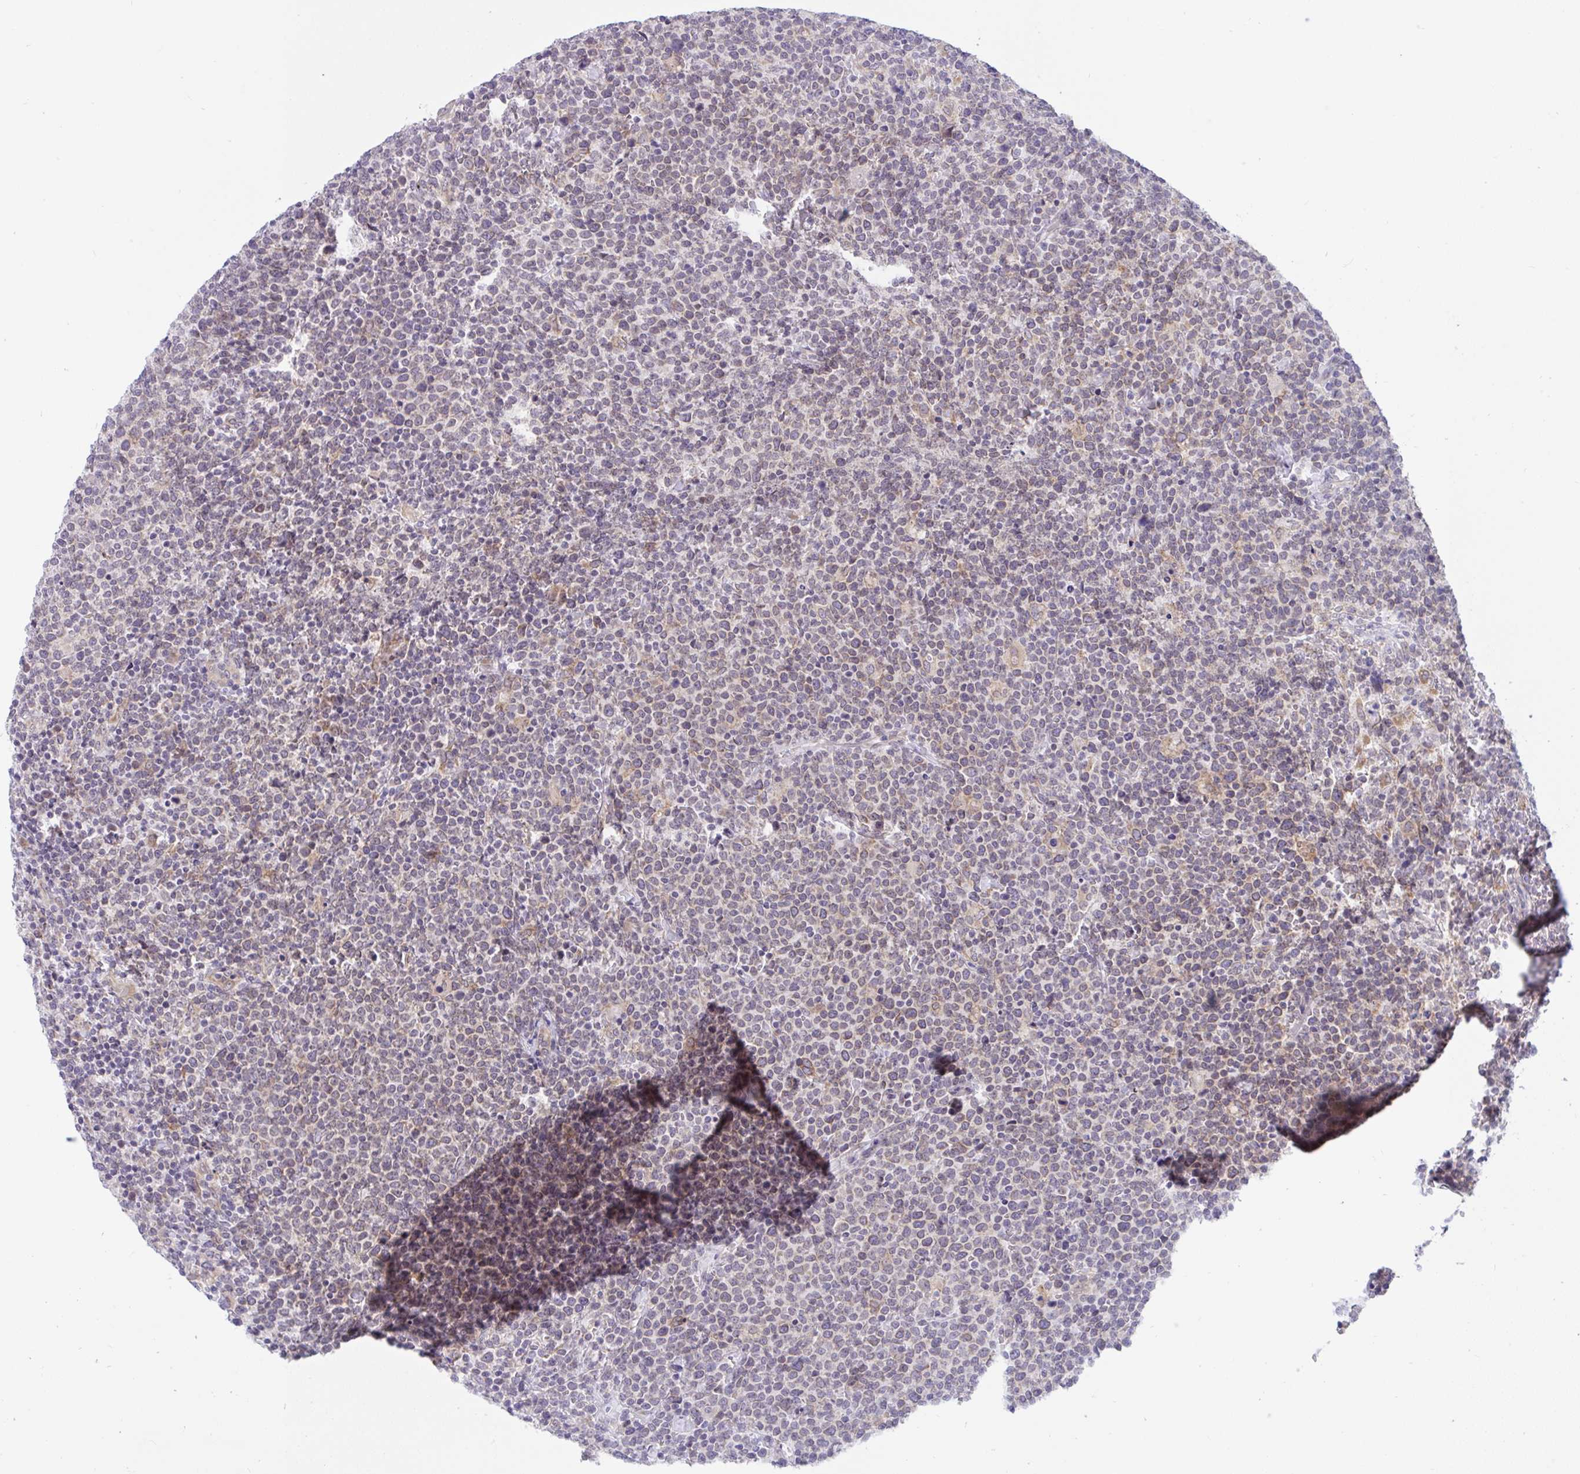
{"staining": {"intensity": "weak", "quantity": "25%-75%", "location": "cytoplasmic/membranous"}, "tissue": "lymphoma", "cell_type": "Tumor cells", "image_type": "cancer", "snomed": [{"axis": "morphology", "description": "Malignant lymphoma, non-Hodgkin's type, High grade"}, {"axis": "topography", "description": "Lymph node"}], "caption": "Immunohistochemical staining of human lymphoma exhibits low levels of weak cytoplasmic/membranous protein expression in approximately 25%-75% of tumor cells.", "gene": "CAMLG", "patient": {"sex": "male", "age": 61}}